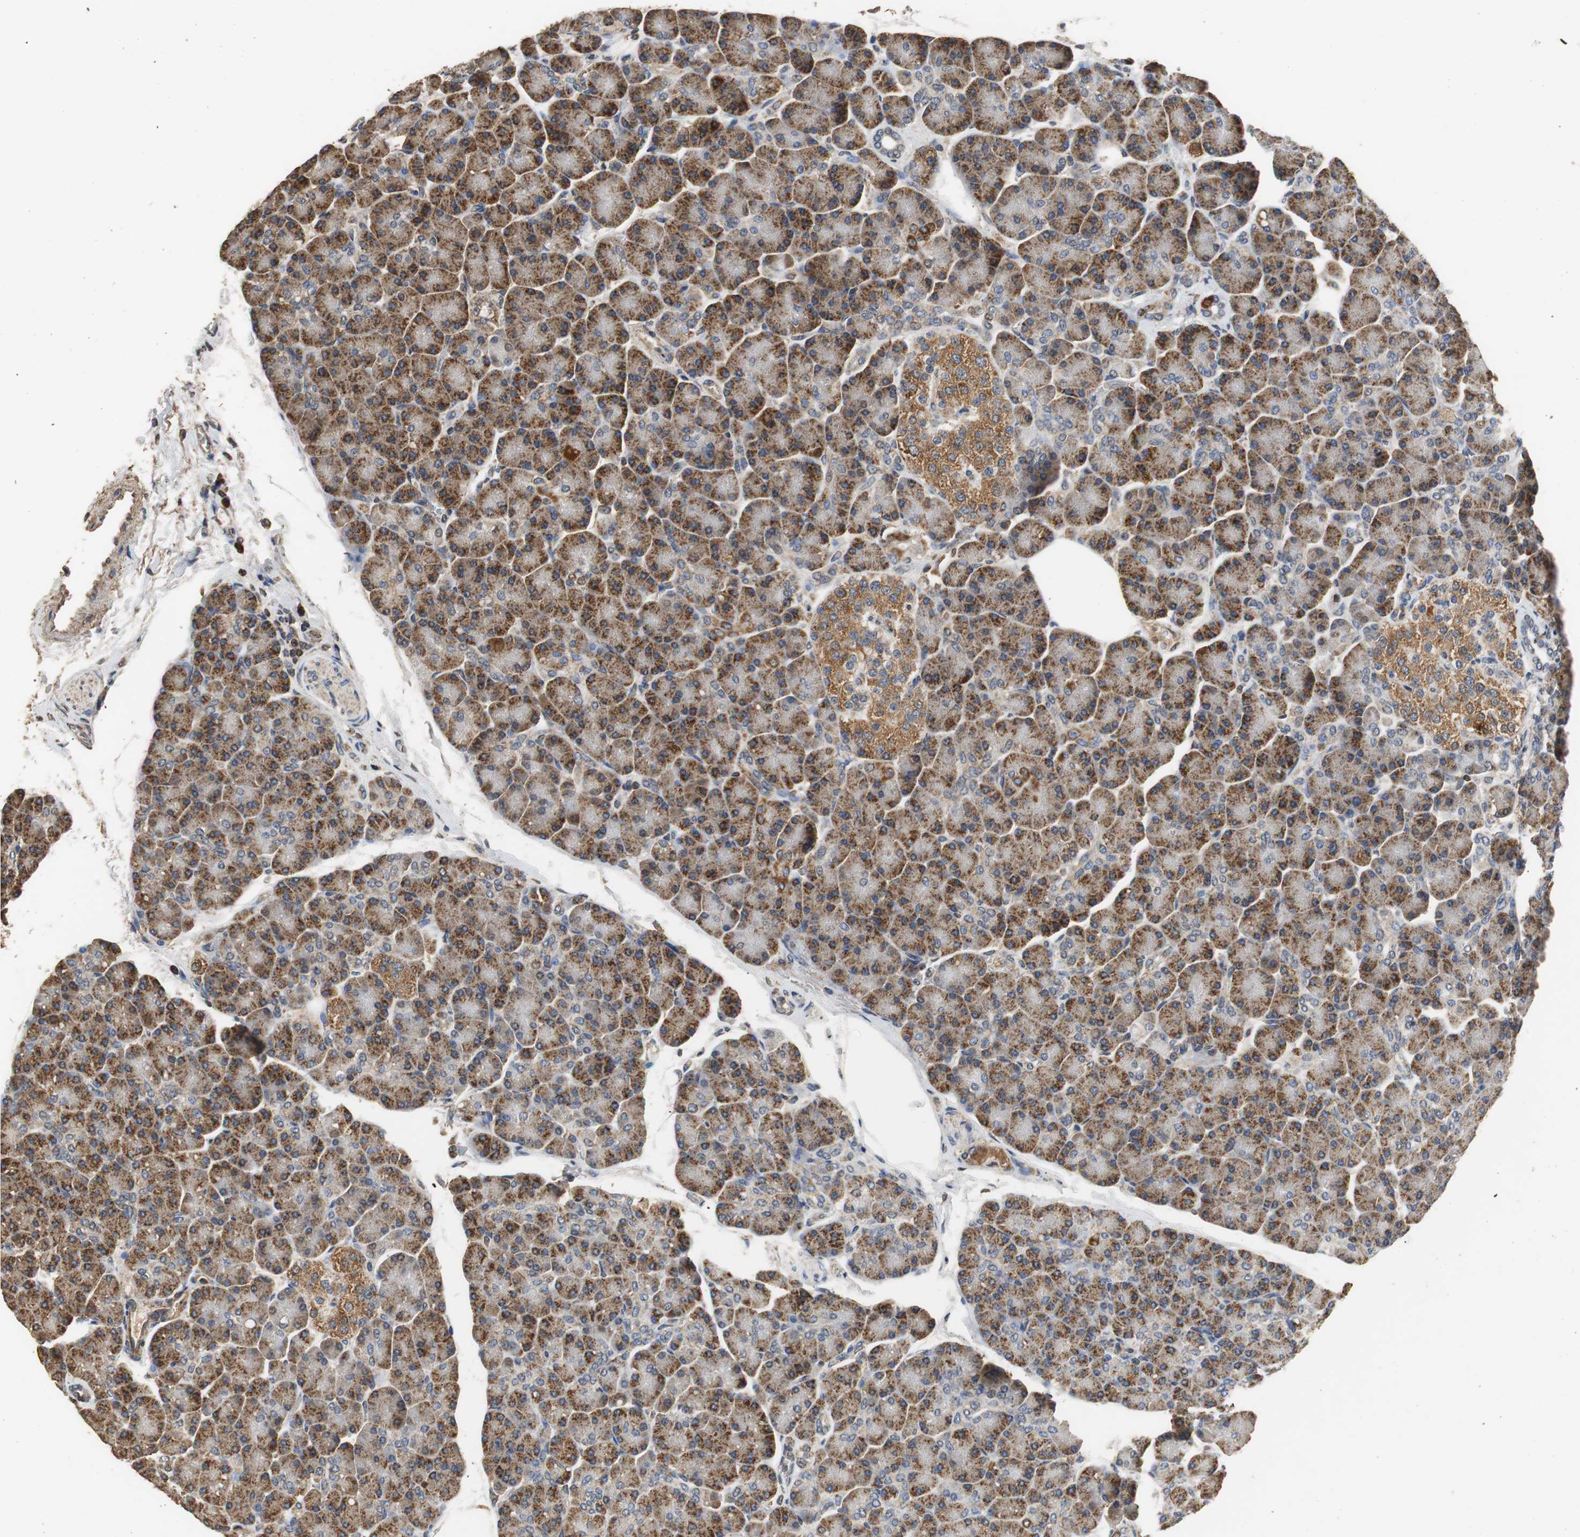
{"staining": {"intensity": "moderate", "quantity": ">75%", "location": "cytoplasmic/membranous"}, "tissue": "pancreas", "cell_type": "Exocrine glandular cells", "image_type": "normal", "snomed": [{"axis": "morphology", "description": "Normal tissue, NOS"}, {"axis": "topography", "description": "Pancreas"}], "caption": "Protein expression analysis of normal human pancreas reveals moderate cytoplasmic/membranous expression in about >75% of exocrine glandular cells.", "gene": "NNT", "patient": {"sex": "female", "age": 43}}